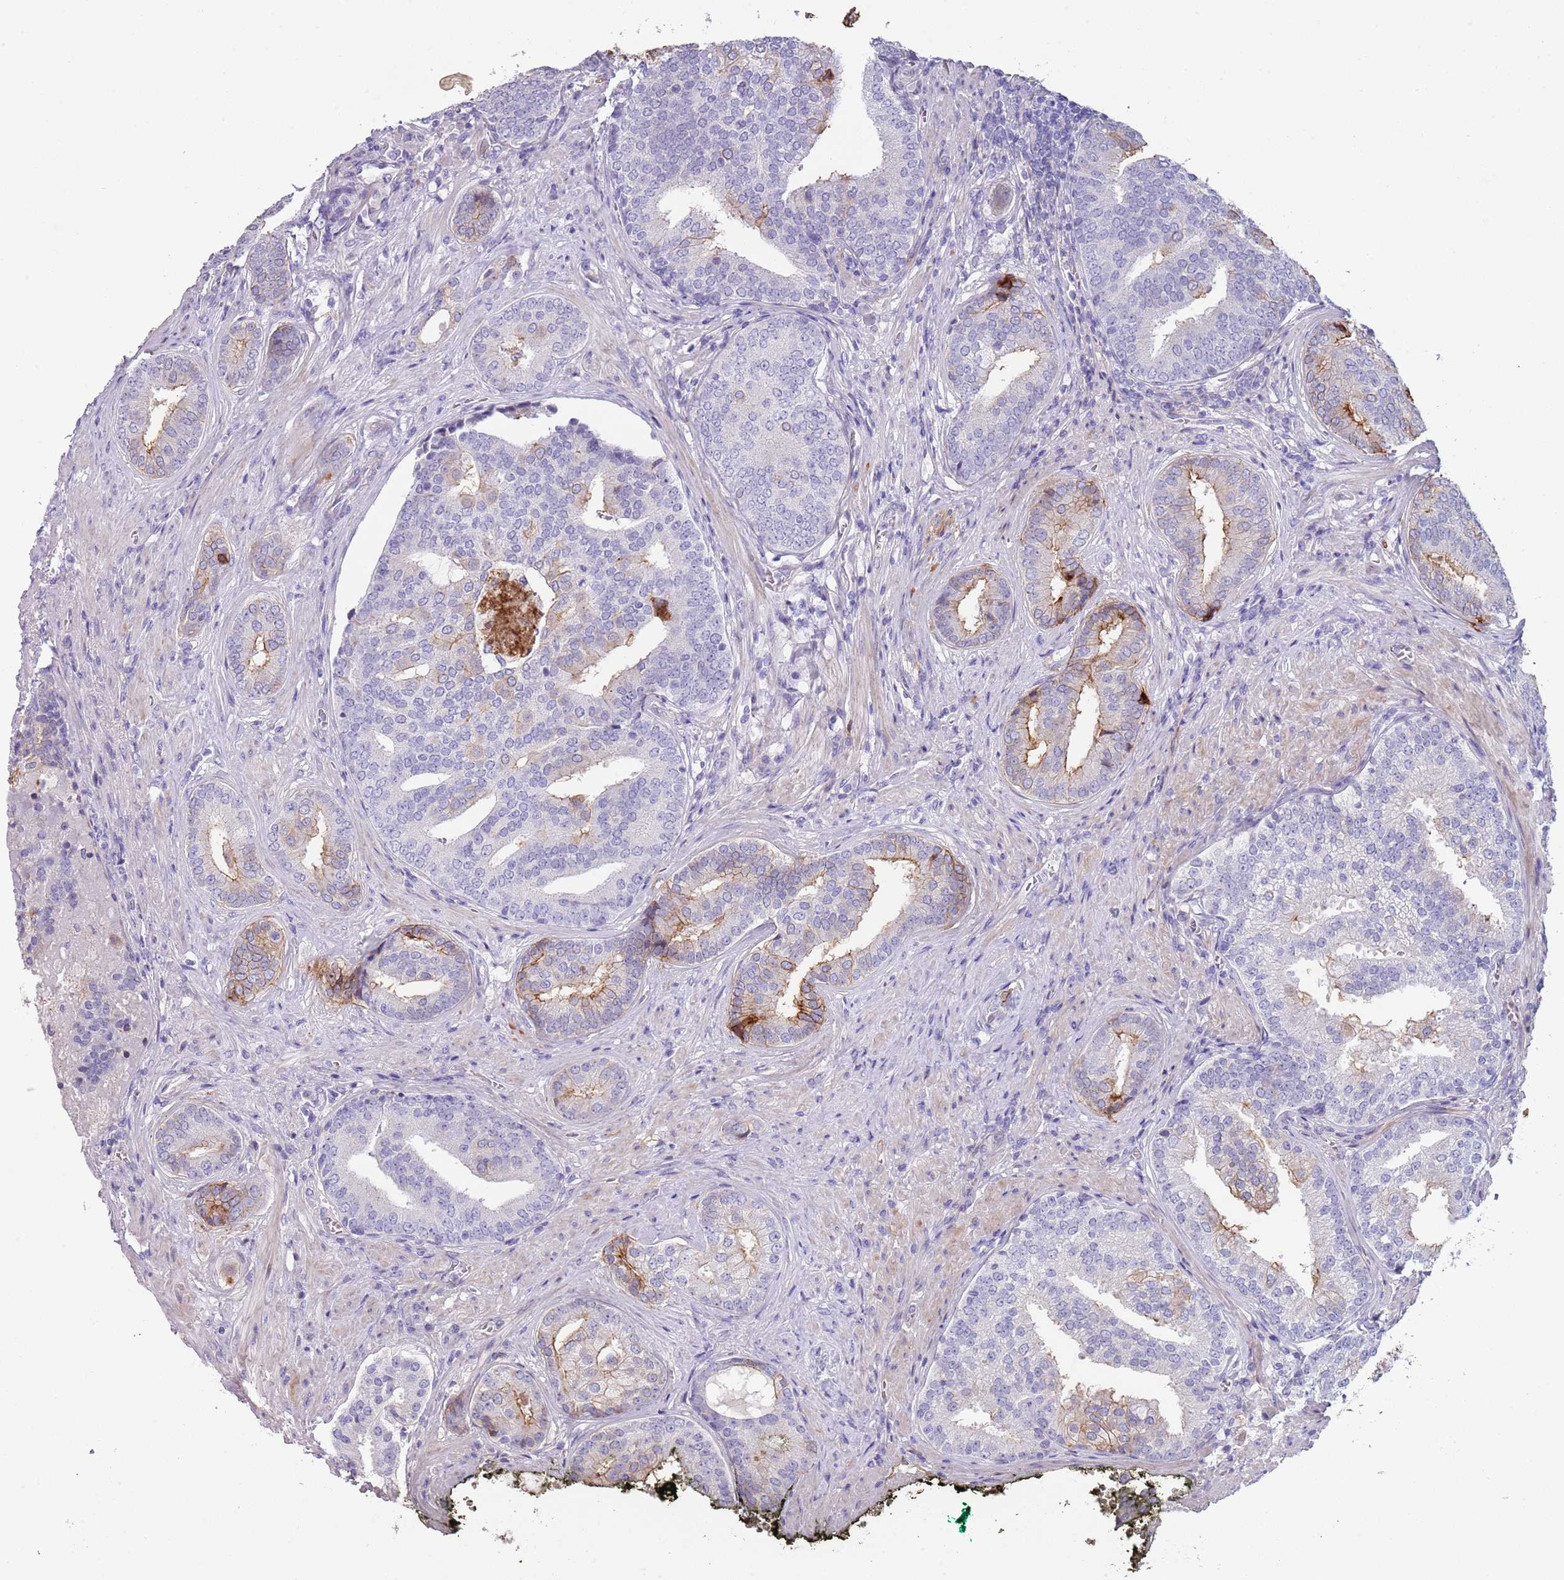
{"staining": {"intensity": "moderate", "quantity": "<25%", "location": "cytoplasmic/membranous"}, "tissue": "prostate cancer", "cell_type": "Tumor cells", "image_type": "cancer", "snomed": [{"axis": "morphology", "description": "Adenocarcinoma, High grade"}, {"axis": "topography", "description": "Prostate"}], "caption": "Immunohistochemical staining of prostate cancer displays low levels of moderate cytoplasmic/membranous staining in about <25% of tumor cells. (DAB IHC with brightfield microscopy, high magnification).", "gene": "NBPF3", "patient": {"sex": "male", "age": 55}}